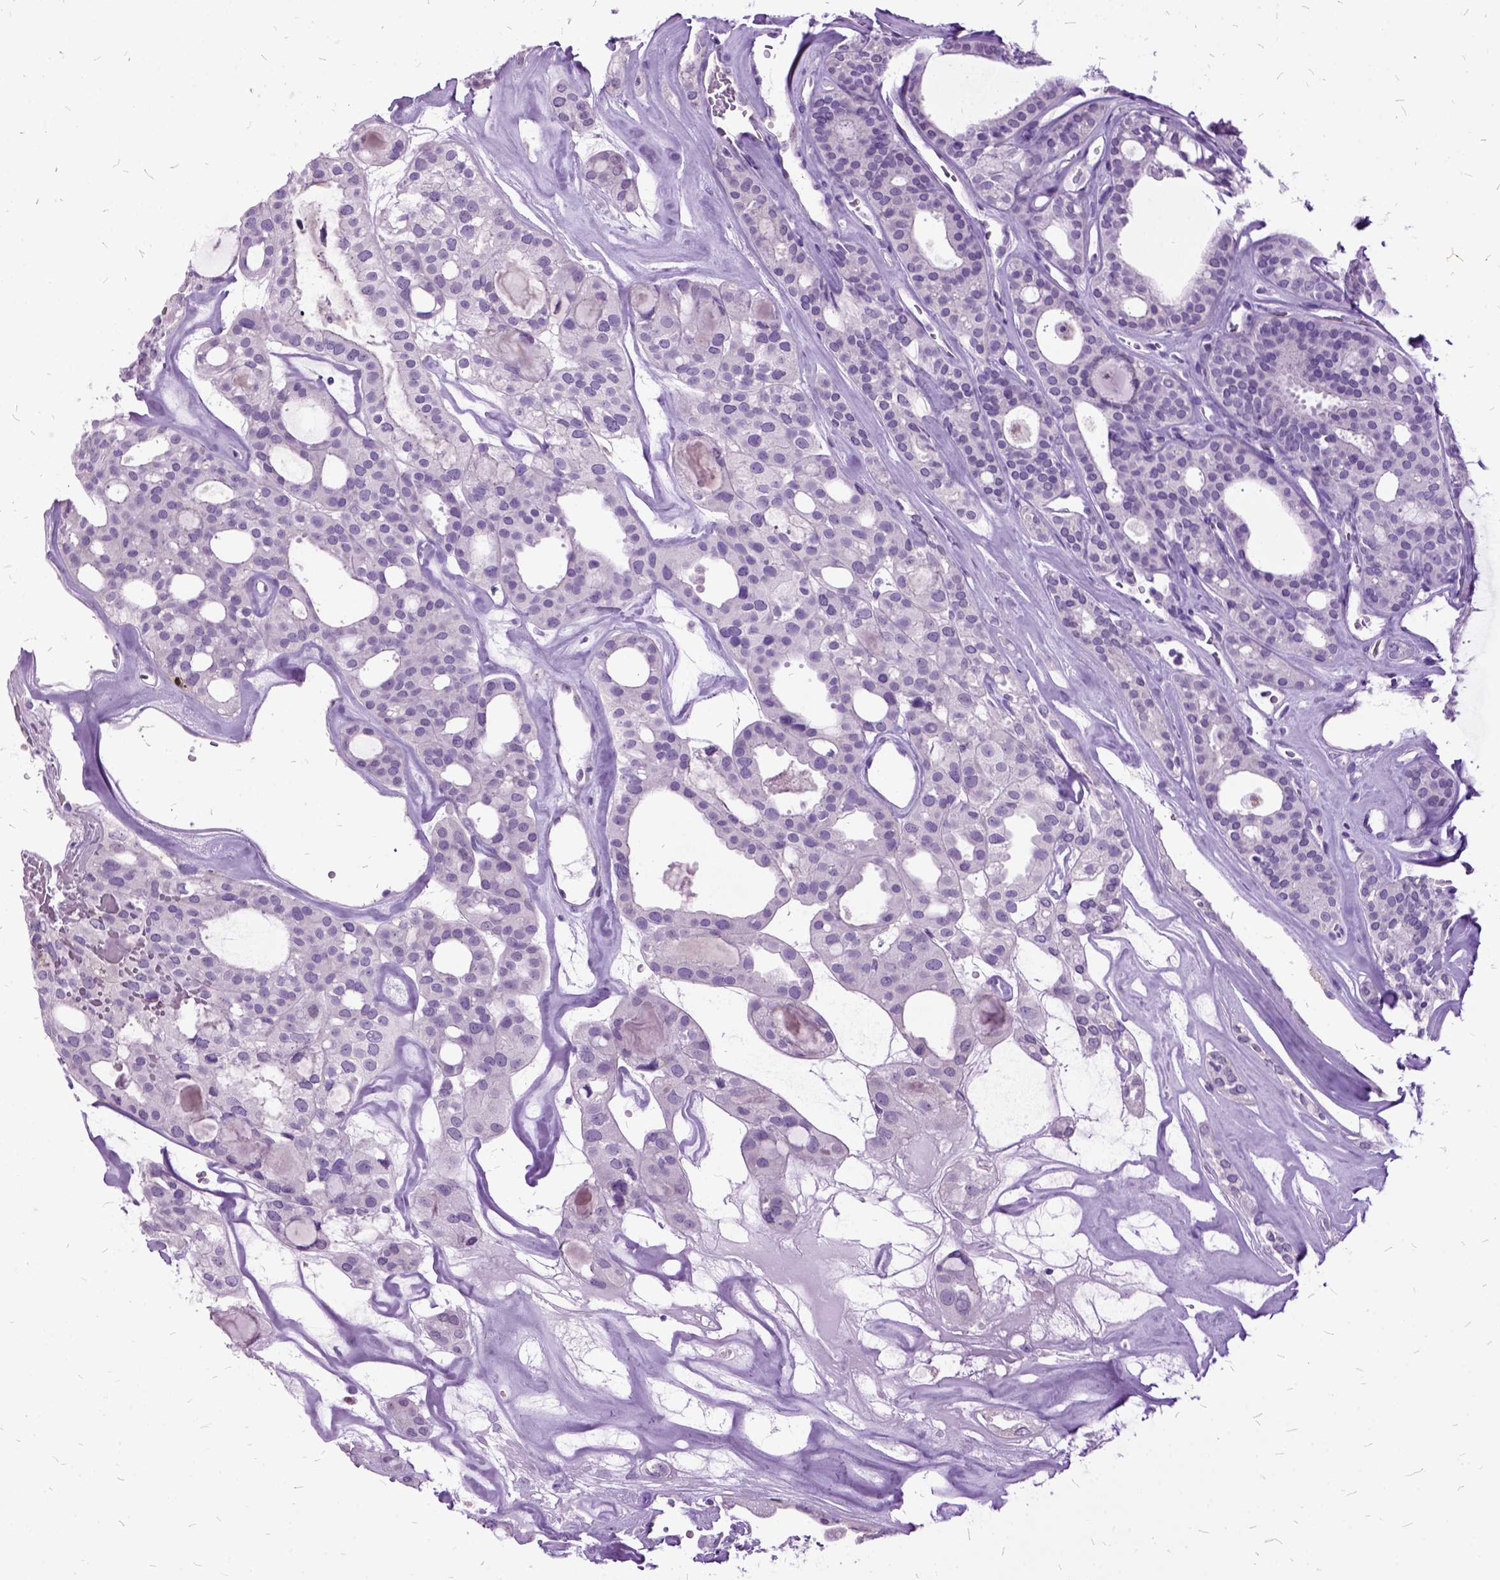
{"staining": {"intensity": "negative", "quantity": "none", "location": "none"}, "tissue": "thyroid cancer", "cell_type": "Tumor cells", "image_type": "cancer", "snomed": [{"axis": "morphology", "description": "Follicular adenoma carcinoma, NOS"}, {"axis": "topography", "description": "Thyroid gland"}], "caption": "Tumor cells show no significant protein staining in thyroid cancer (follicular adenoma carcinoma). (DAB immunohistochemistry visualized using brightfield microscopy, high magnification).", "gene": "MME", "patient": {"sex": "male", "age": 75}}